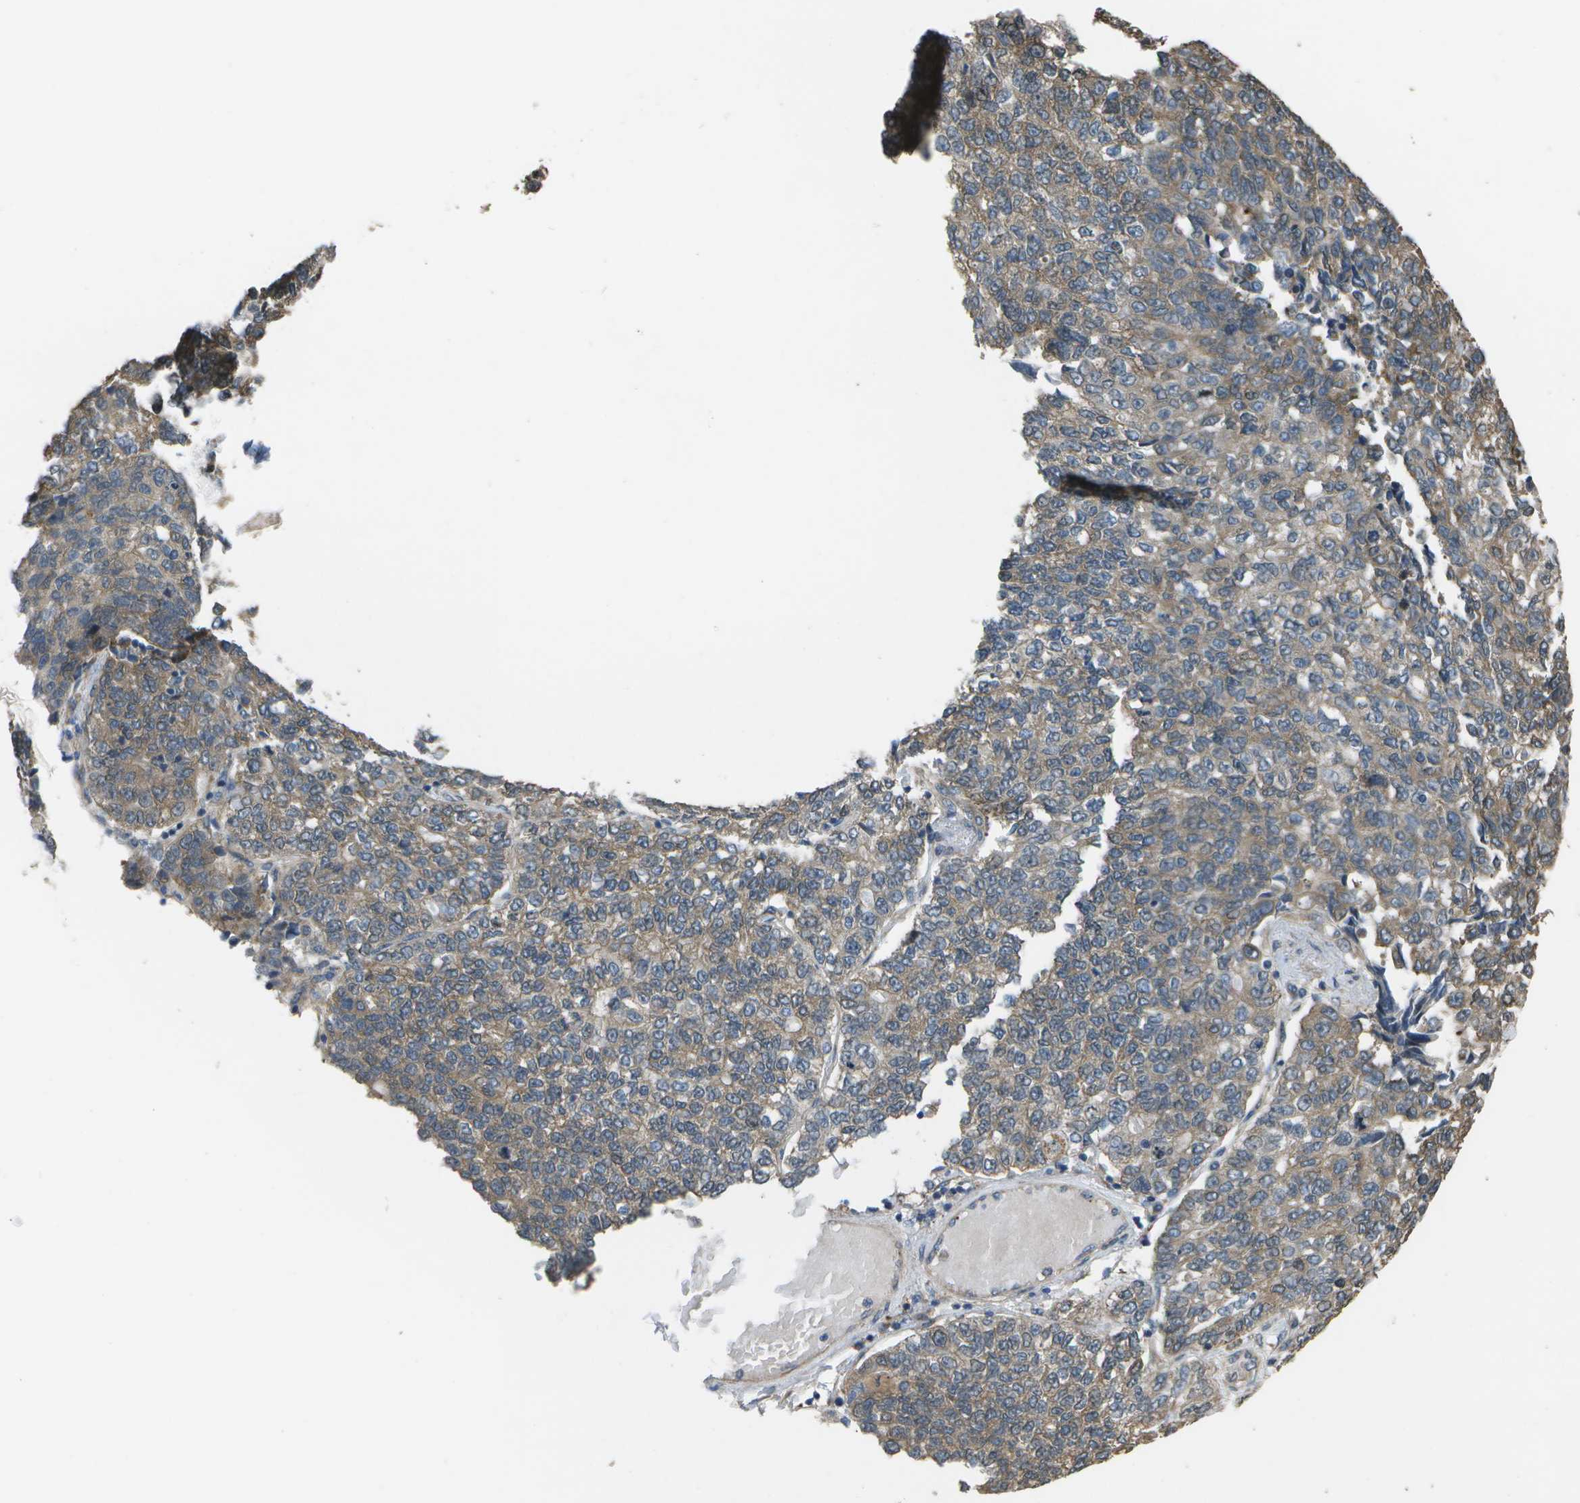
{"staining": {"intensity": "weak", "quantity": ">75%", "location": "cytoplasmic/membranous"}, "tissue": "lung cancer", "cell_type": "Tumor cells", "image_type": "cancer", "snomed": [{"axis": "morphology", "description": "Adenocarcinoma, NOS"}, {"axis": "topography", "description": "Lung"}], "caption": "Brown immunohistochemical staining in human lung adenocarcinoma shows weak cytoplasmic/membranous expression in about >75% of tumor cells.", "gene": "CLNS1A", "patient": {"sex": "male", "age": 49}}